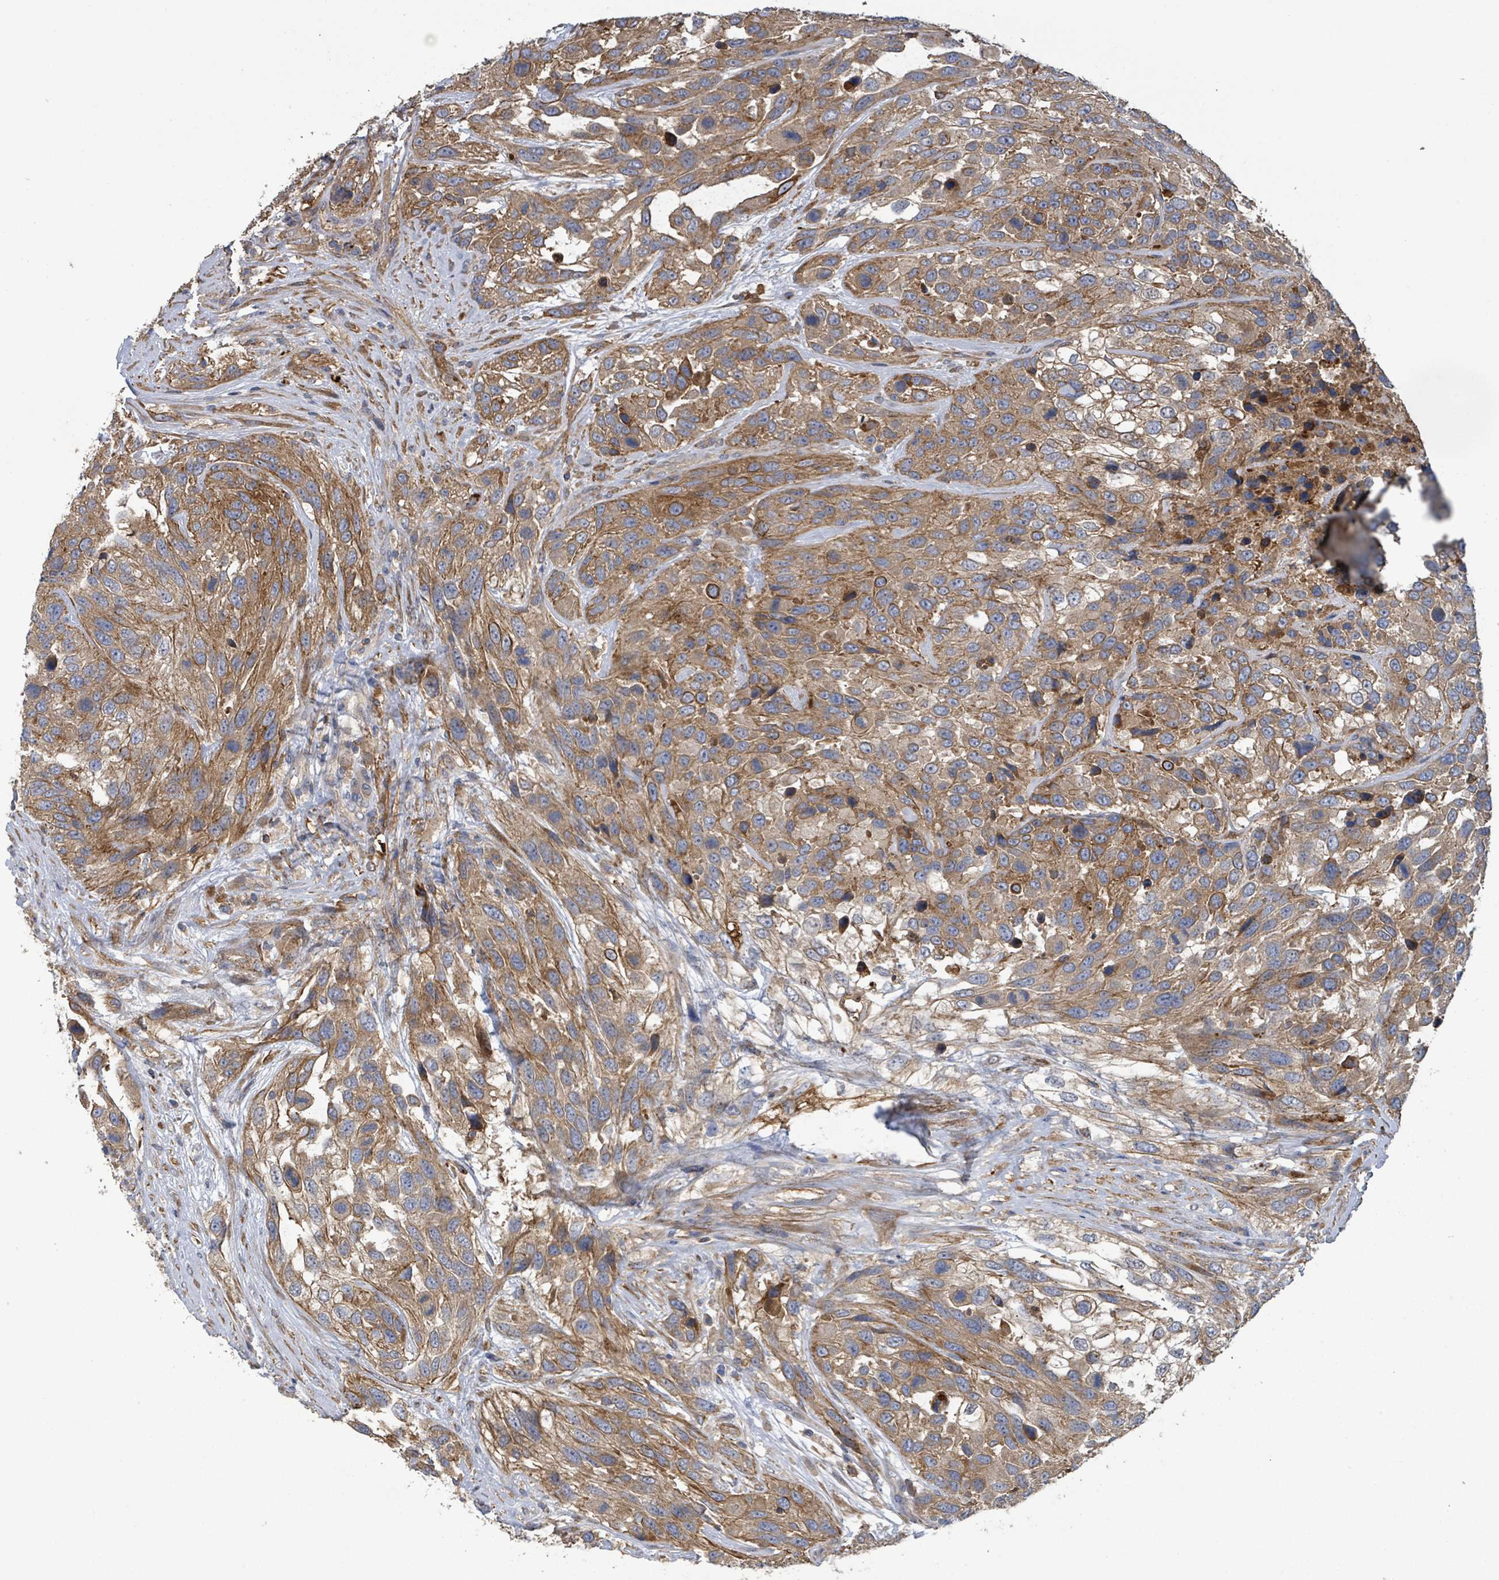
{"staining": {"intensity": "moderate", "quantity": ">75%", "location": "cytoplasmic/membranous"}, "tissue": "urothelial cancer", "cell_type": "Tumor cells", "image_type": "cancer", "snomed": [{"axis": "morphology", "description": "Urothelial carcinoma, High grade"}, {"axis": "topography", "description": "Urinary bladder"}], "caption": "This micrograph exhibits IHC staining of human high-grade urothelial carcinoma, with medium moderate cytoplasmic/membranous staining in about >75% of tumor cells.", "gene": "PLAAT1", "patient": {"sex": "female", "age": 70}}